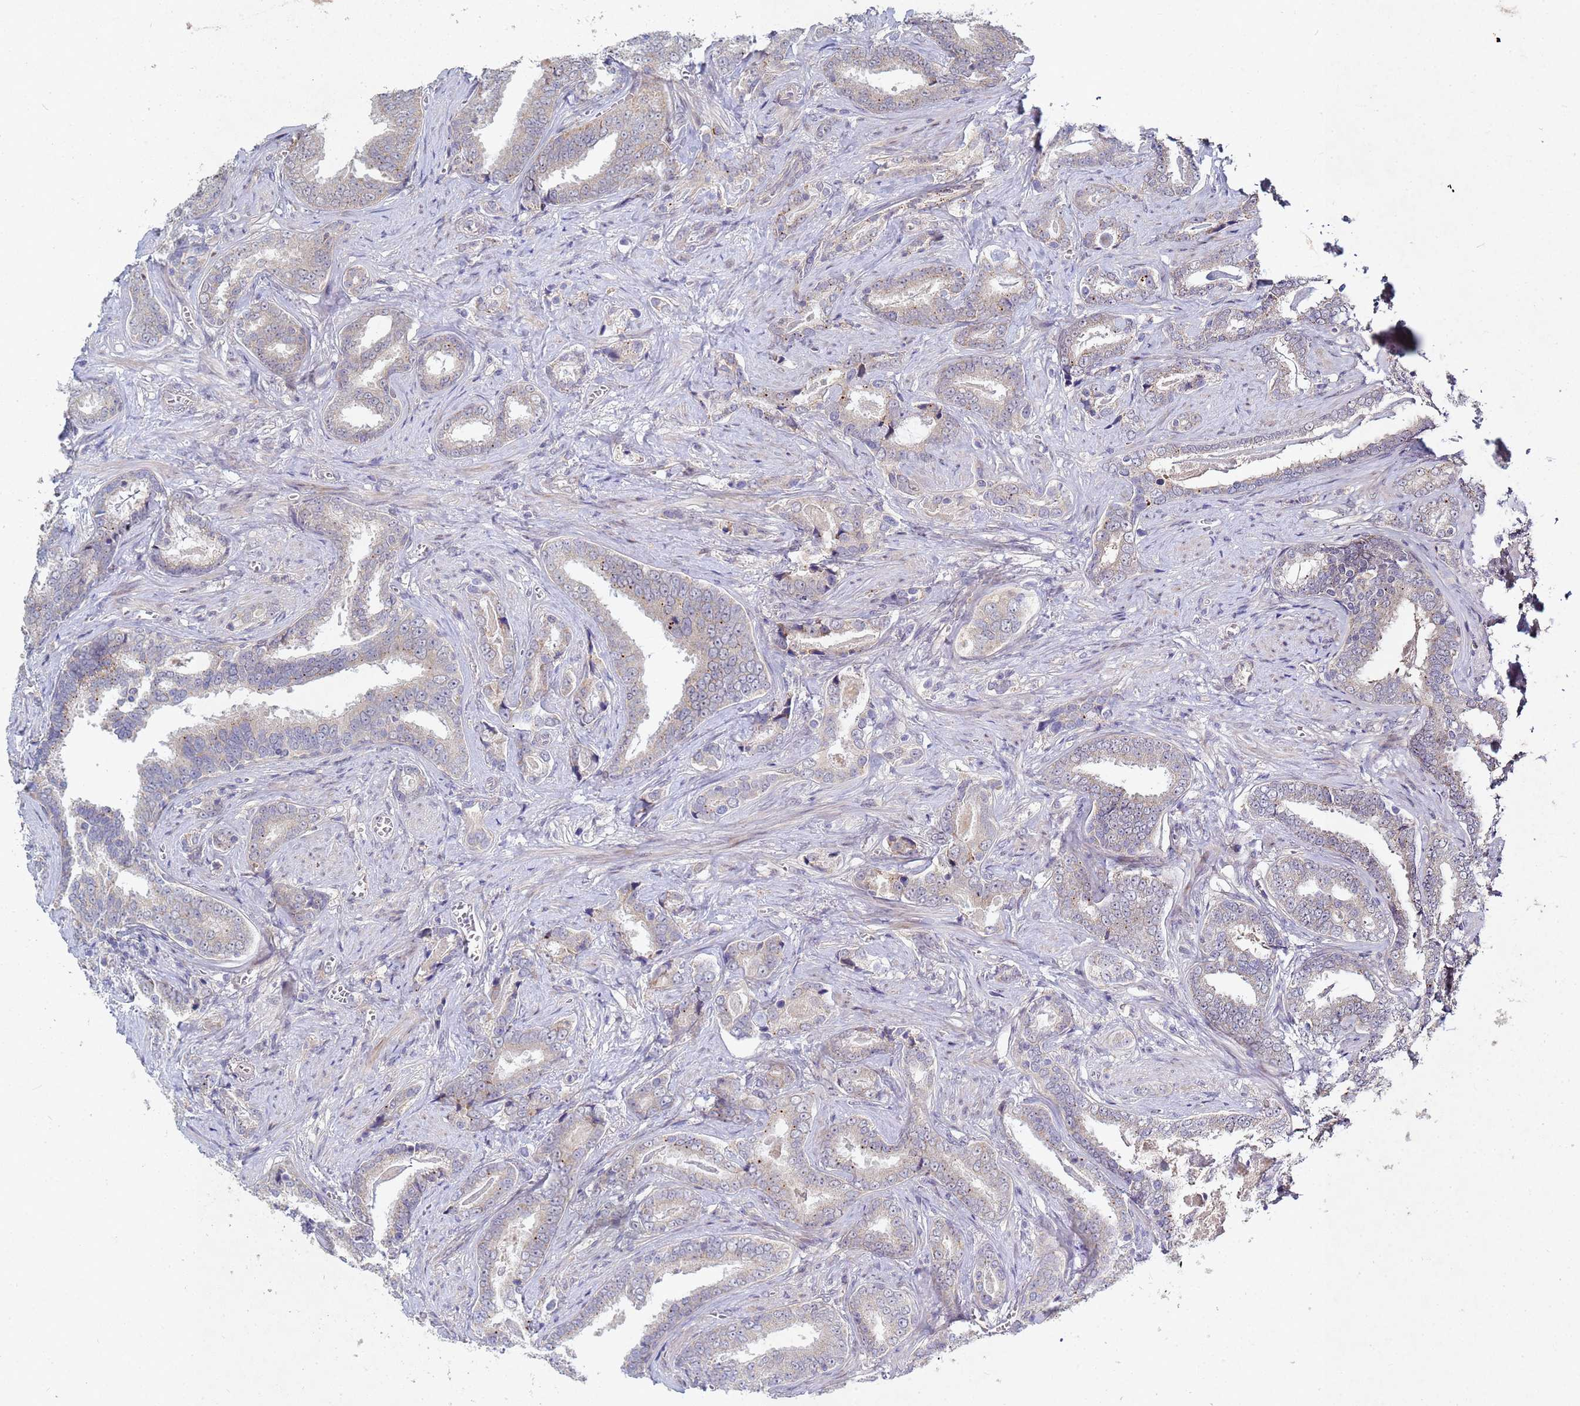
{"staining": {"intensity": "weak", "quantity": "25%-75%", "location": "cytoplasmic/membranous"}, "tissue": "prostate cancer", "cell_type": "Tumor cells", "image_type": "cancer", "snomed": [{"axis": "morphology", "description": "Adenocarcinoma, High grade"}, {"axis": "topography", "description": "Prostate"}], "caption": "Protein expression analysis of prostate high-grade adenocarcinoma reveals weak cytoplasmic/membranous expression in about 25%-75% of tumor cells.", "gene": "TNPO2", "patient": {"sex": "male", "age": 67}}